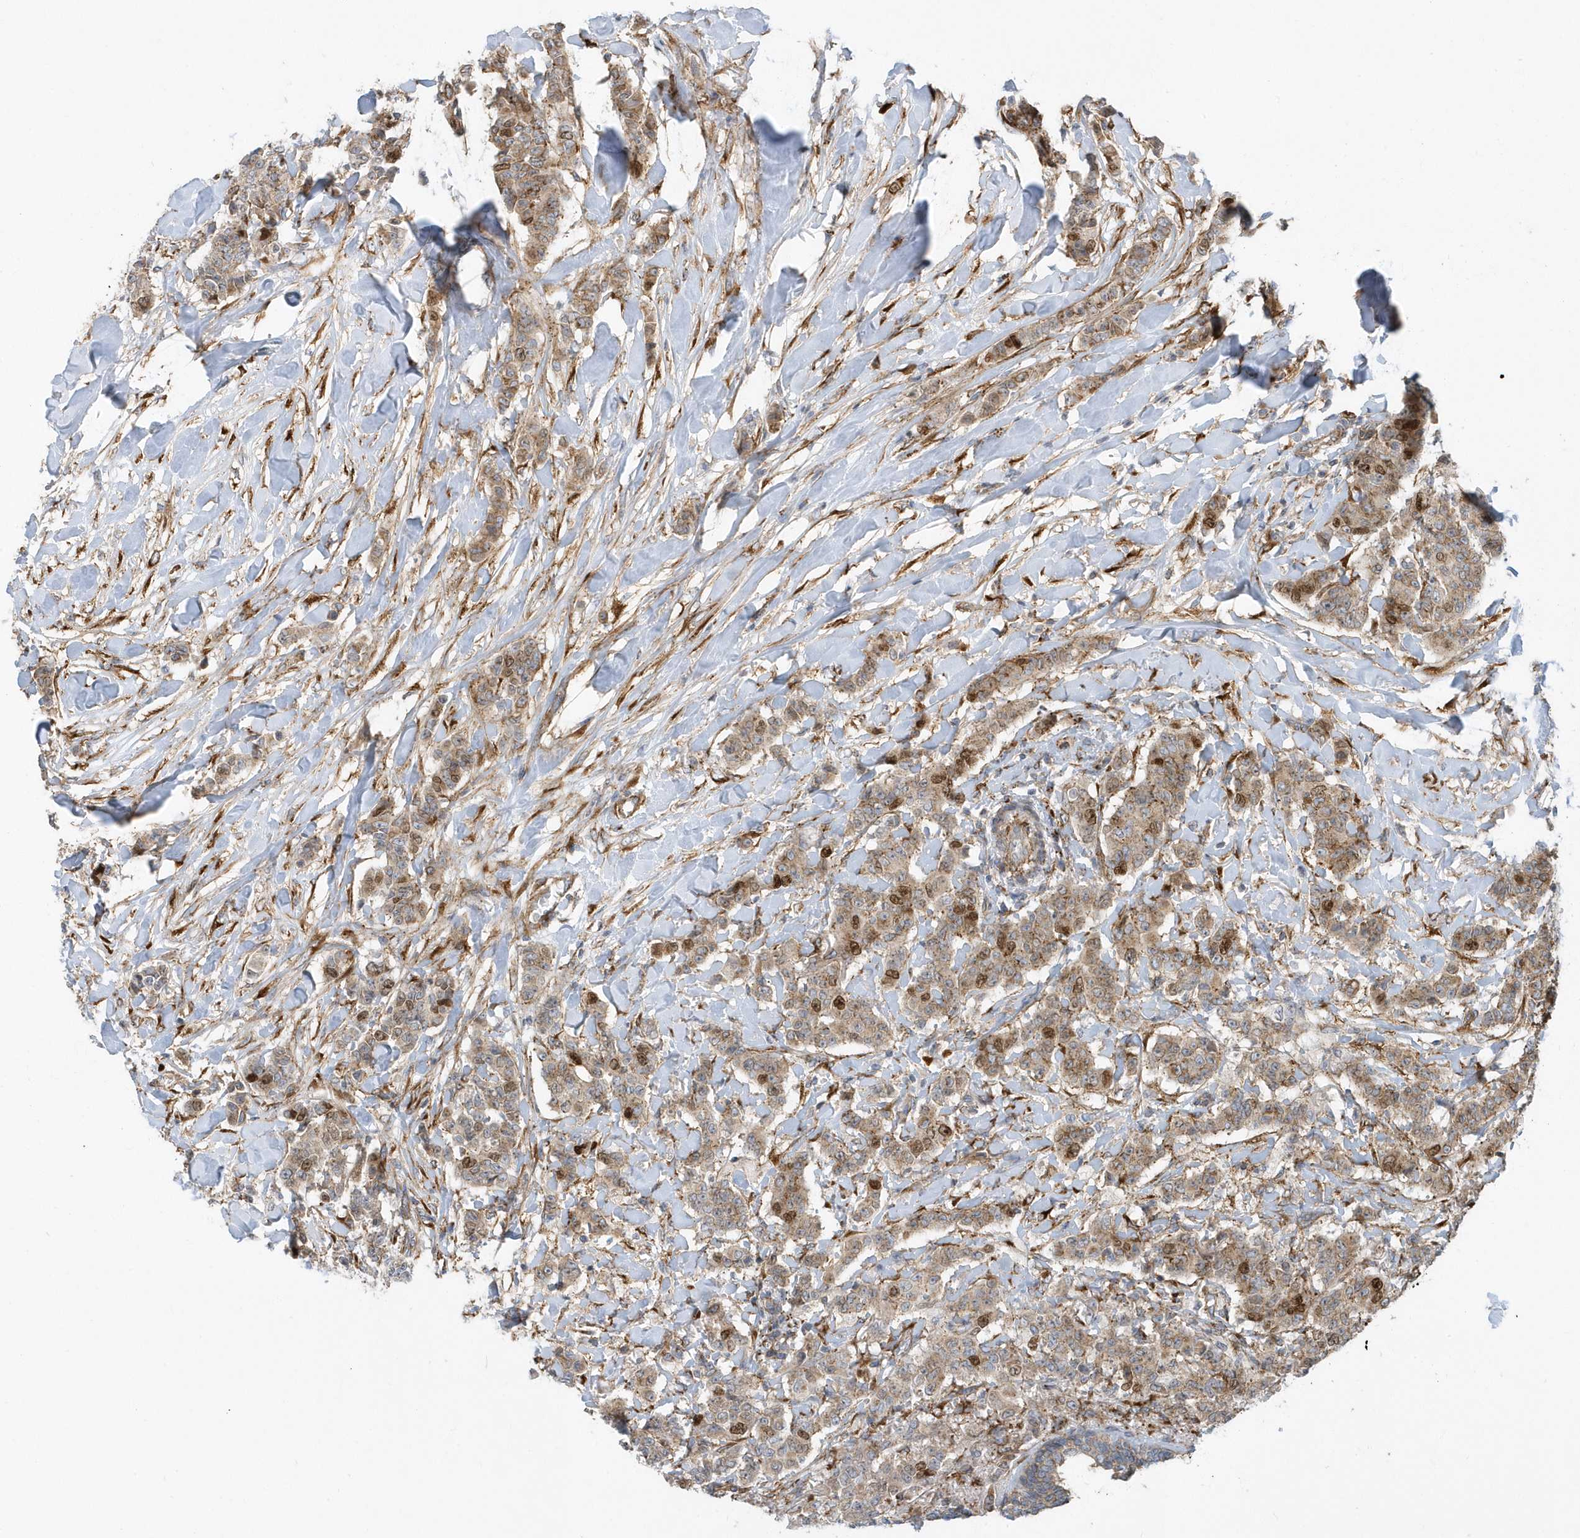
{"staining": {"intensity": "moderate", "quantity": "25%-75%", "location": "cytoplasmic/membranous,nuclear"}, "tissue": "breast cancer", "cell_type": "Tumor cells", "image_type": "cancer", "snomed": [{"axis": "morphology", "description": "Duct carcinoma"}, {"axis": "topography", "description": "Breast"}], "caption": "IHC (DAB) staining of human breast cancer (invasive ductal carcinoma) displays moderate cytoplasmic/membranous and nuclear protein staining in about 25%-75% of tumor cells.", "gene": "HRH4", "patient": {"sex": "female", "age": 40}}